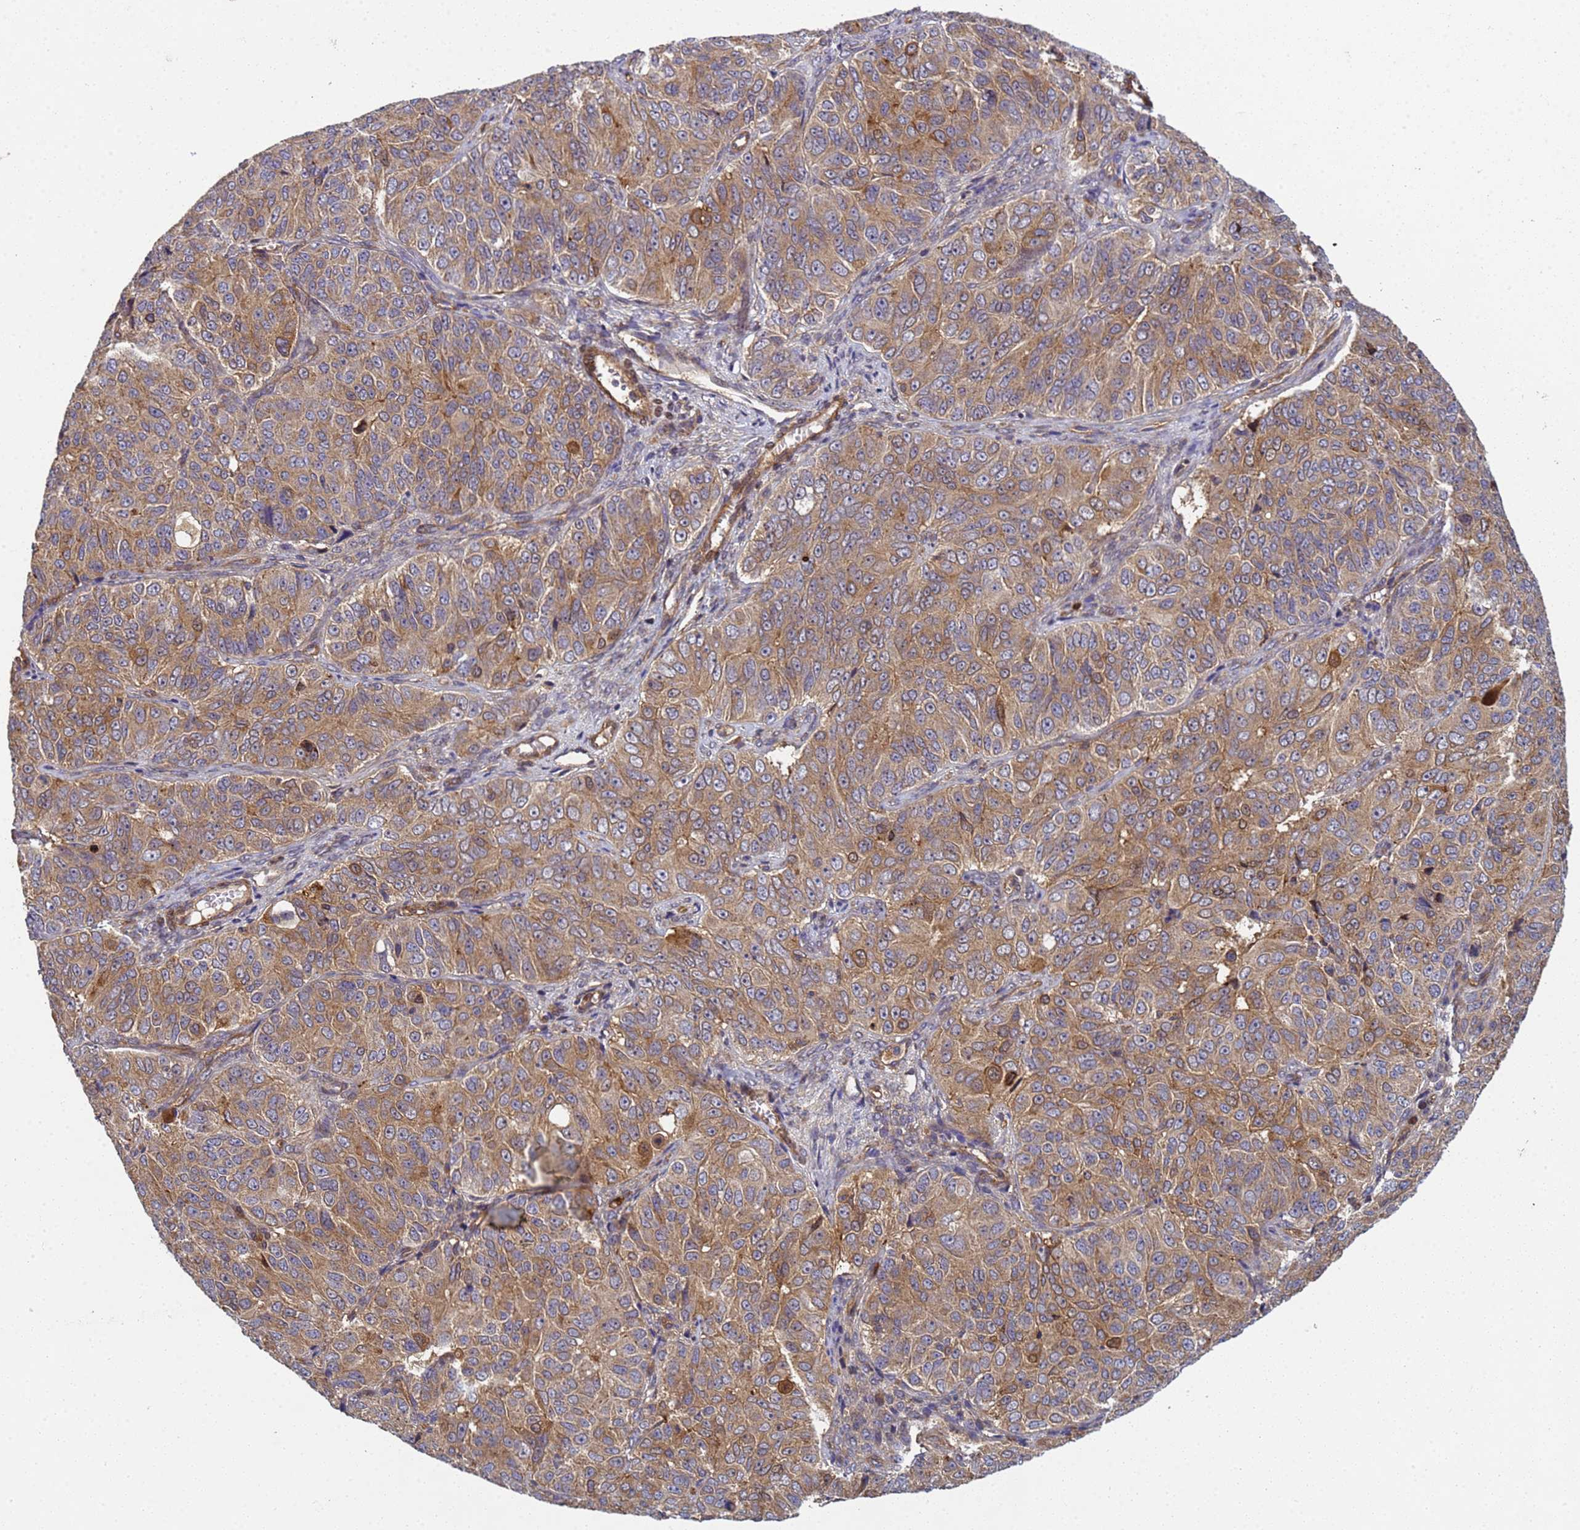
{"staining": {"intensity": "moderate", "quantity": ">75%", "location": "cytoplasmic/membranous"}, "tissue": "ovarian cancer", "cell_type": "Tumor cells", "image_type": "cancer", "snomed": [{"axis": "morphology", "description": "Carcinoma, endometroid"}, {"axis": "topography", "description": "Ovary"}], "caption": "The image exhibits staining of ovarian endometroid carcinoma, revealing moderate cytoplasmic/membranous protein positivity (brown color) within tumor cells. The staining was performed using DAB to visualize the protein expression in brown, while the nuclei were stained in blue with hematoxylin (Magnification: 20x).", "gene": "C8orf34", "patient": {"sex": "female", "age": 51}}